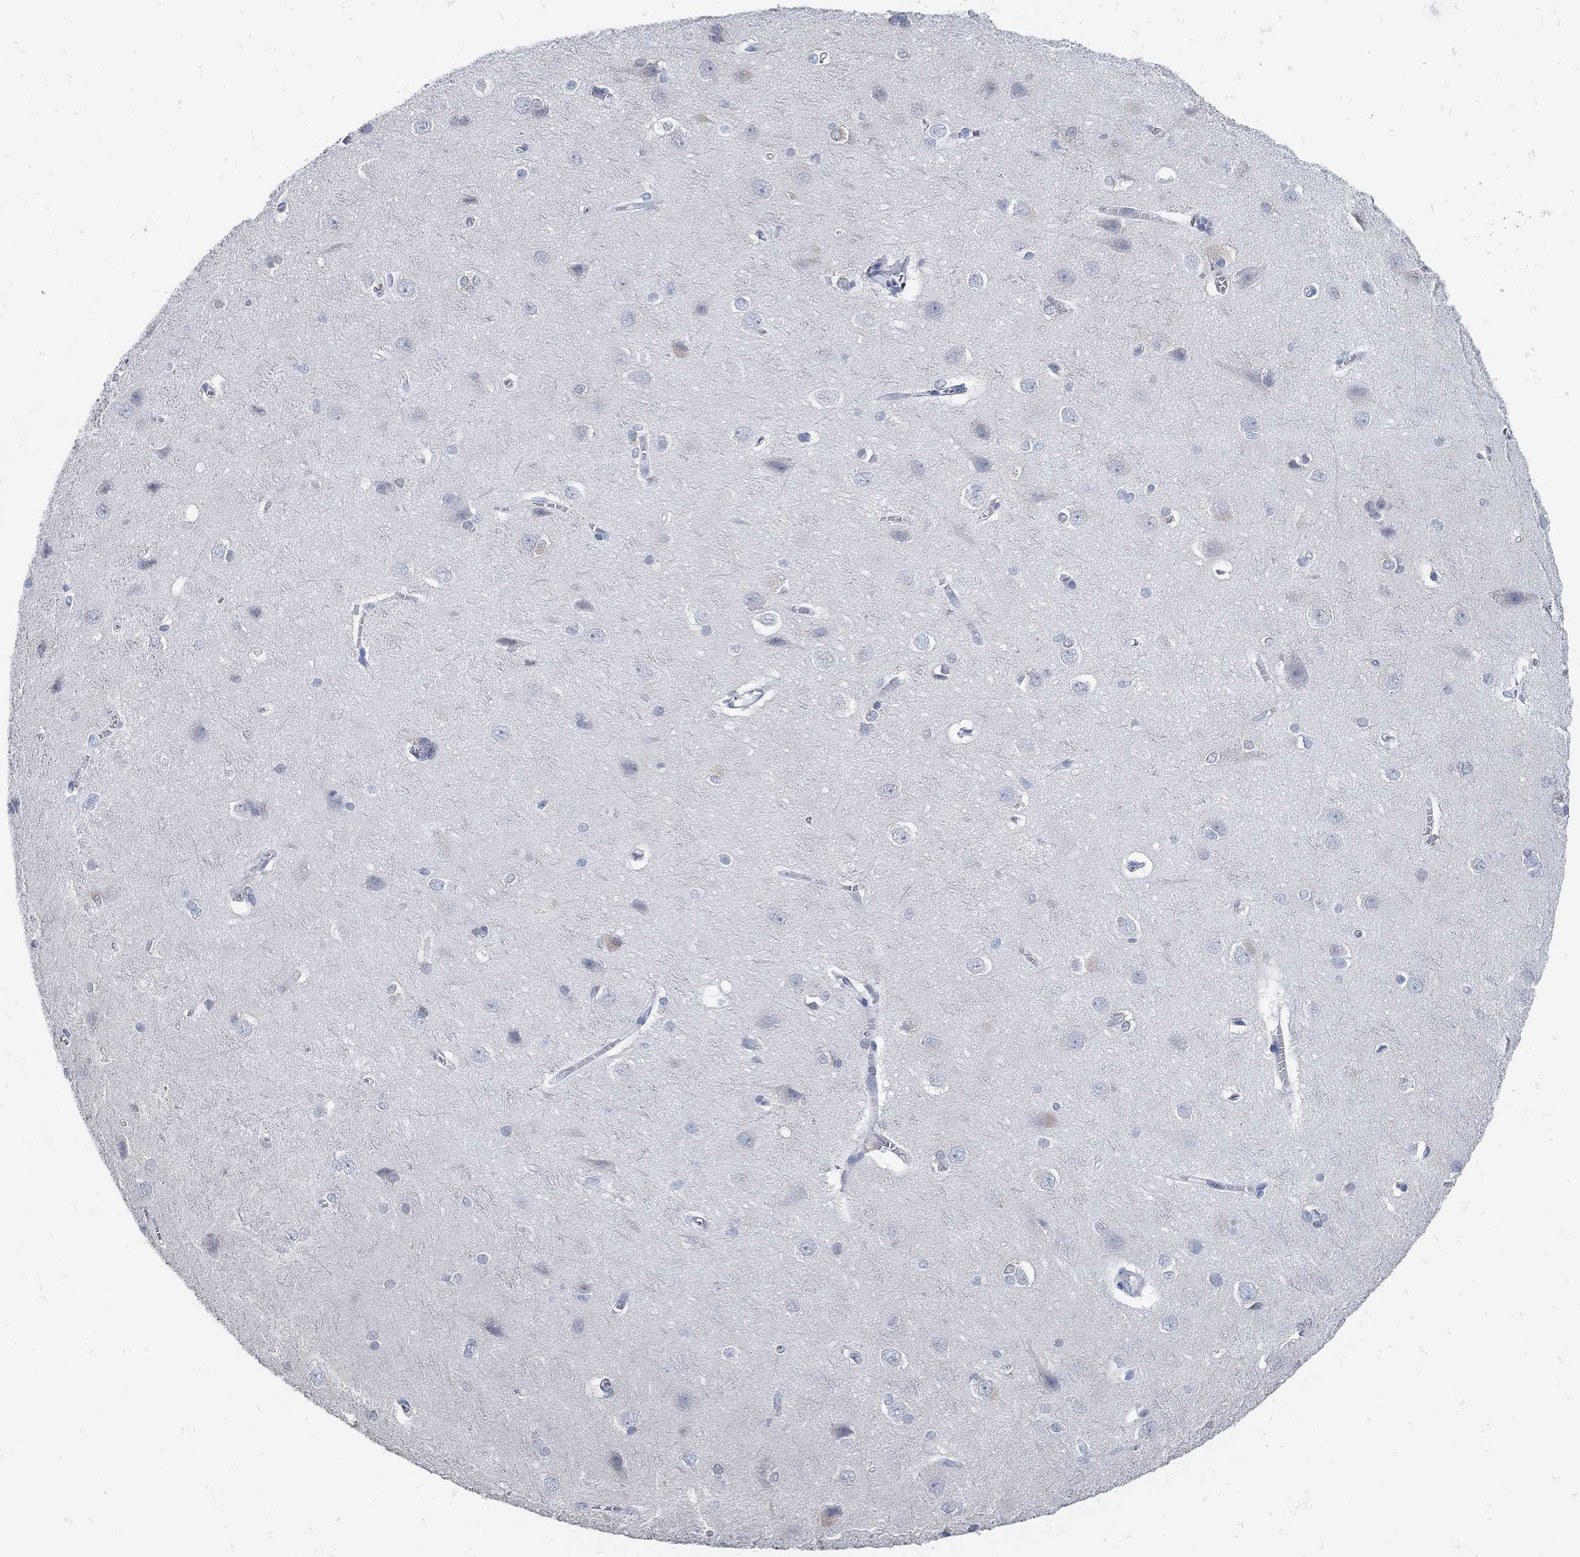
{"staining": {"intensity": "negative", "quantity": "none", "location": "none"}, "tissue": "cerebral cortex", "cell_type": "Endothelial cells", "image_type": "normal", "snomed": [{"axis": "morphology", "description": "Normal tissue, NOS"}, {"axis": "topography", "description": "Cerebral cortex"}], "caption": "Immunohistochemistry (IHC) of benign cerebral cortex demonstrates no staining in endothelial cells. Brightfield microscopy of immunohistochemistry stained with DAB (brown) and hematoxylin (blue), captured at high magnification.", "gene": "ZFAND4", "patient": {"sex": "male", "age": 37}}